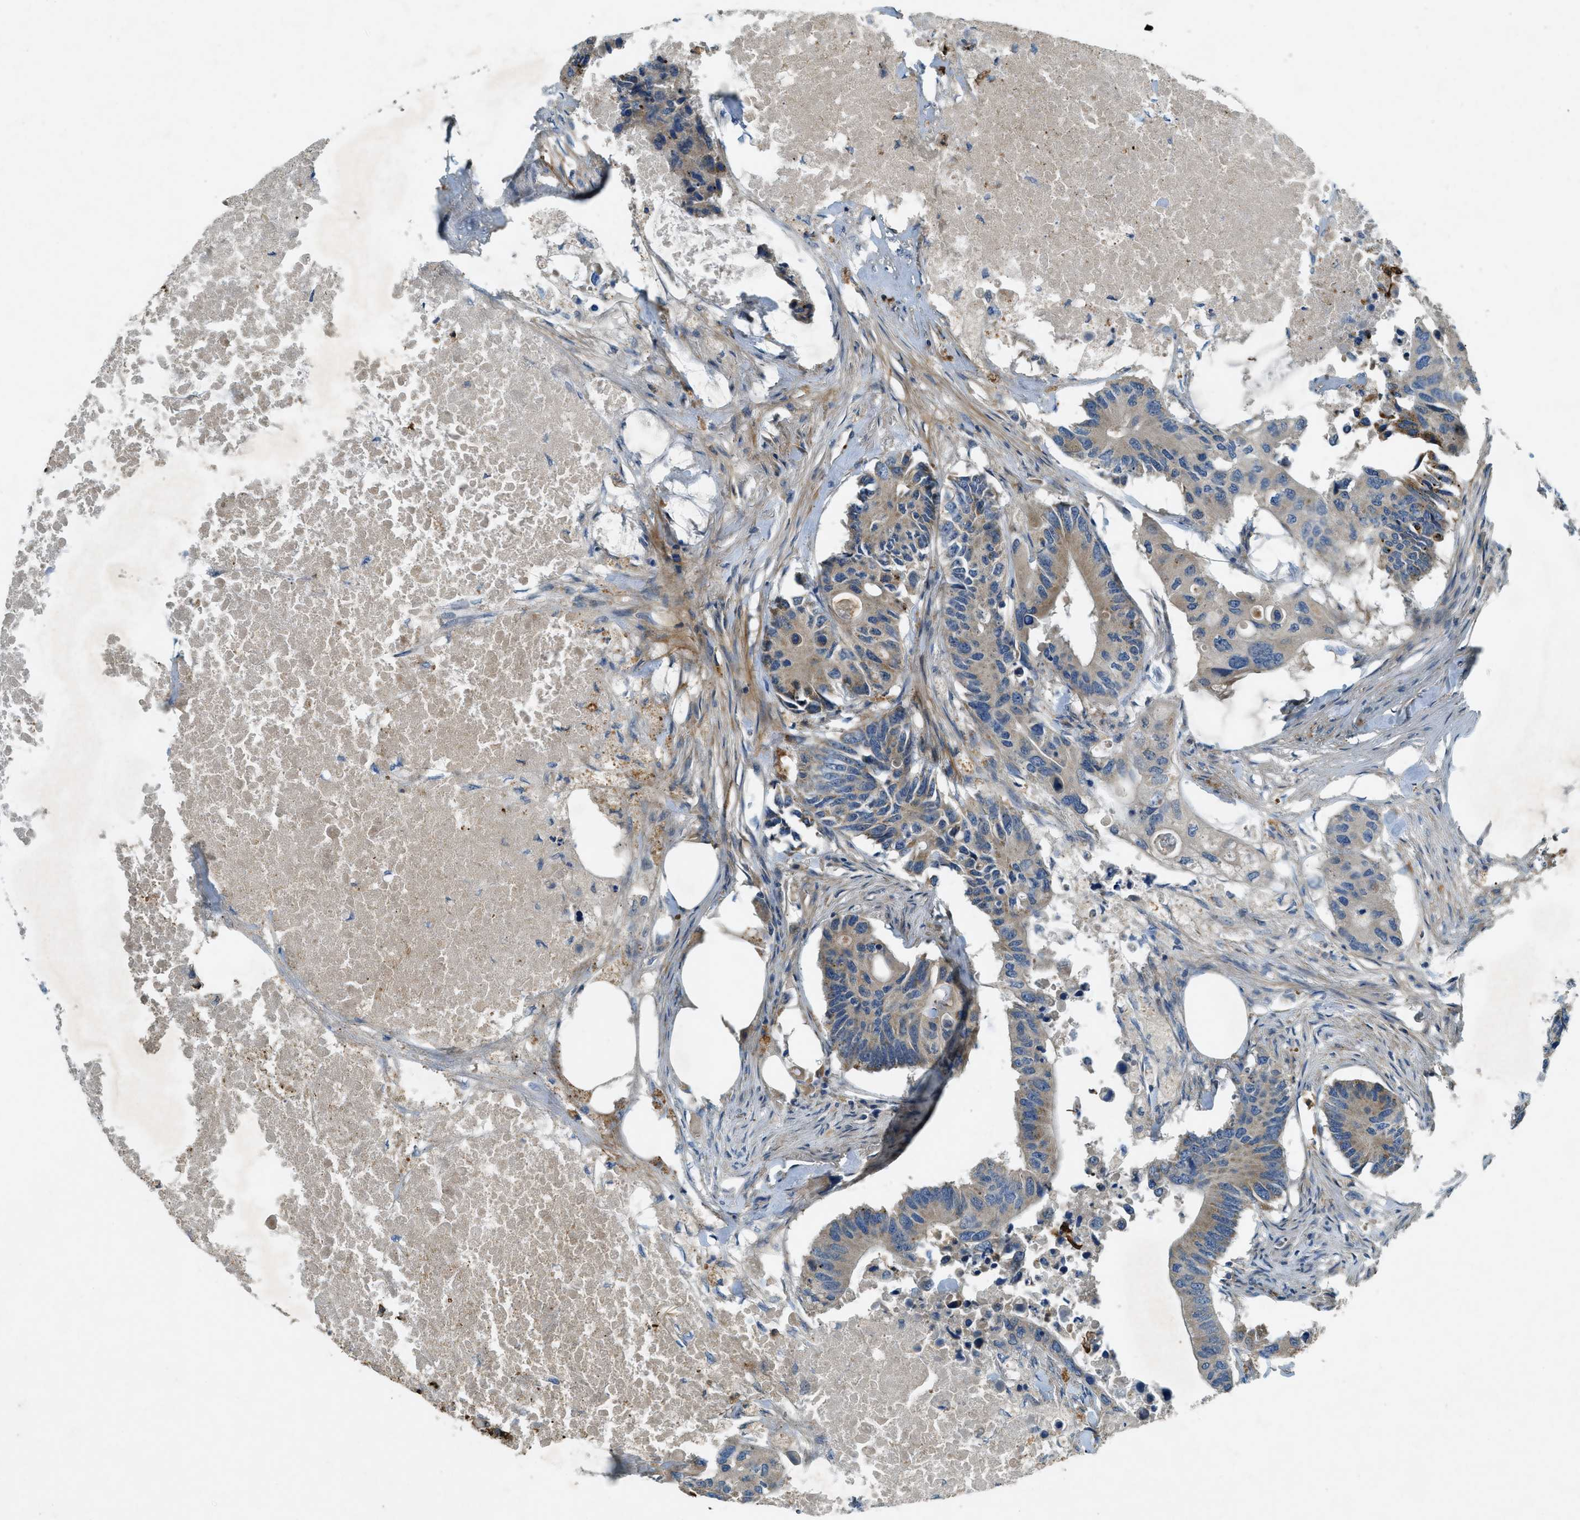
{"staining": {"intensity": "moderate", "quantity": "25%-75%", "location": "cytoplasmic/membranous"}, "tissue": "colorectal cancer", "cell_type": "Tumor cells", "image_type": "cancer", "snomed": [{"axis": "morphology", "description": "Adenocarcinoma, NOS"}, {"axis": "topography", "description": "Colon"}], "caption": "A micrograph of human adenocarcinoma (colorectal) stained for a protein displays moderate cytoplasmic/membranous brown staining in tumor cells. (brown staining indicates protein expression, while blue staining denotes nuclei).", "gene": "SNX14", "patient": {"sex": "male", "age": 71}}